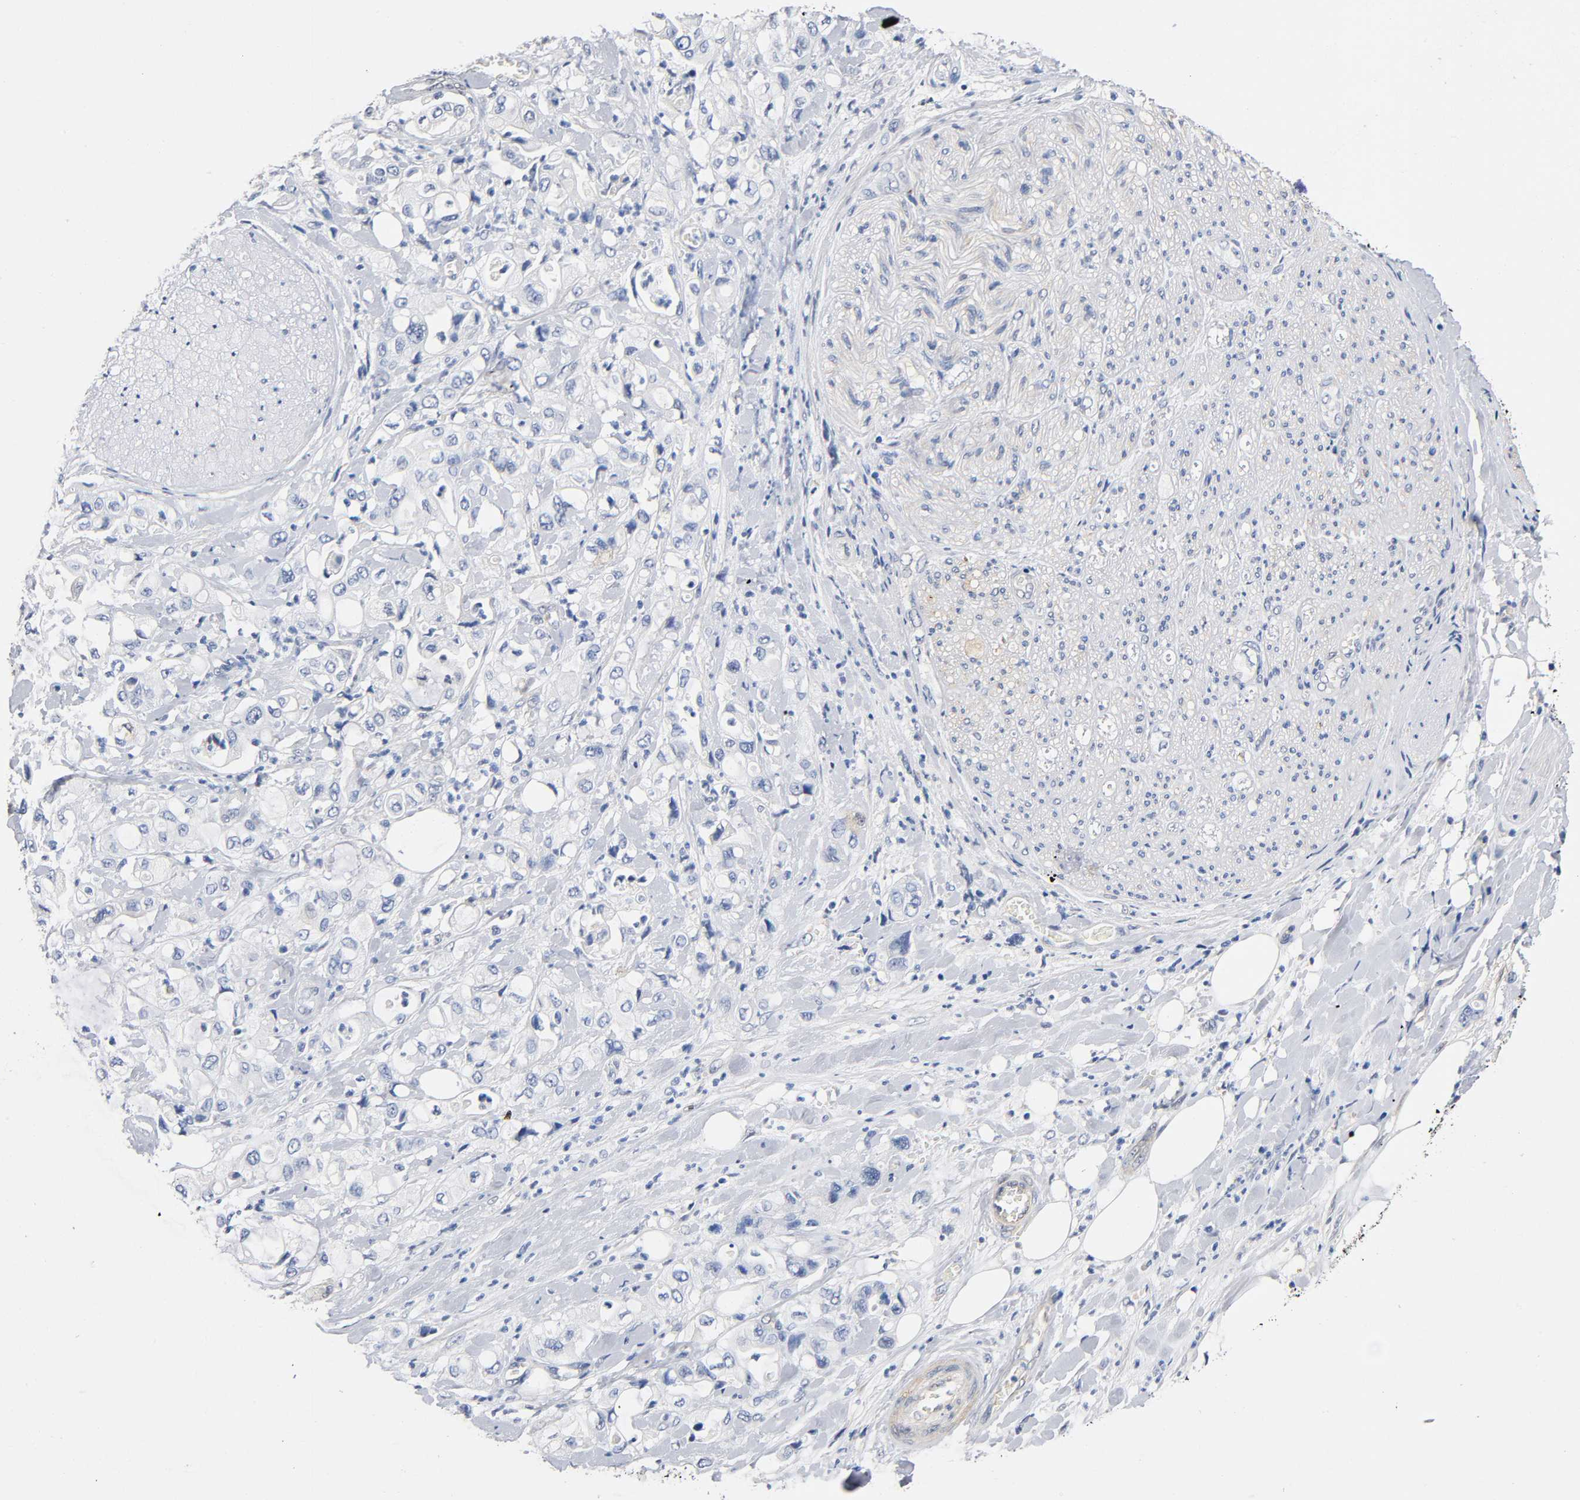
{"staining": {"intensity": "weak", "quantity": "<25%", "location": "cytoplasmic/membranous"}, "tissue": "pancreatic cancer", "cell_type": "Tumor cells", "image_type": "cancer", "snomed": [{"axis": "morphology", "description": "Adenocarcinoma, NOS"}, {"axis": "topography", "description": "Pancreas"}], "caption": "This micrograph is of pancreatic adenocarcinoma stained with IHC to label a protein in brown with the nuclei are counter-stained blue. There is no staining in tumor cells.", "gene": "TNC", "patient": {"sex": "male", "age": 70}}